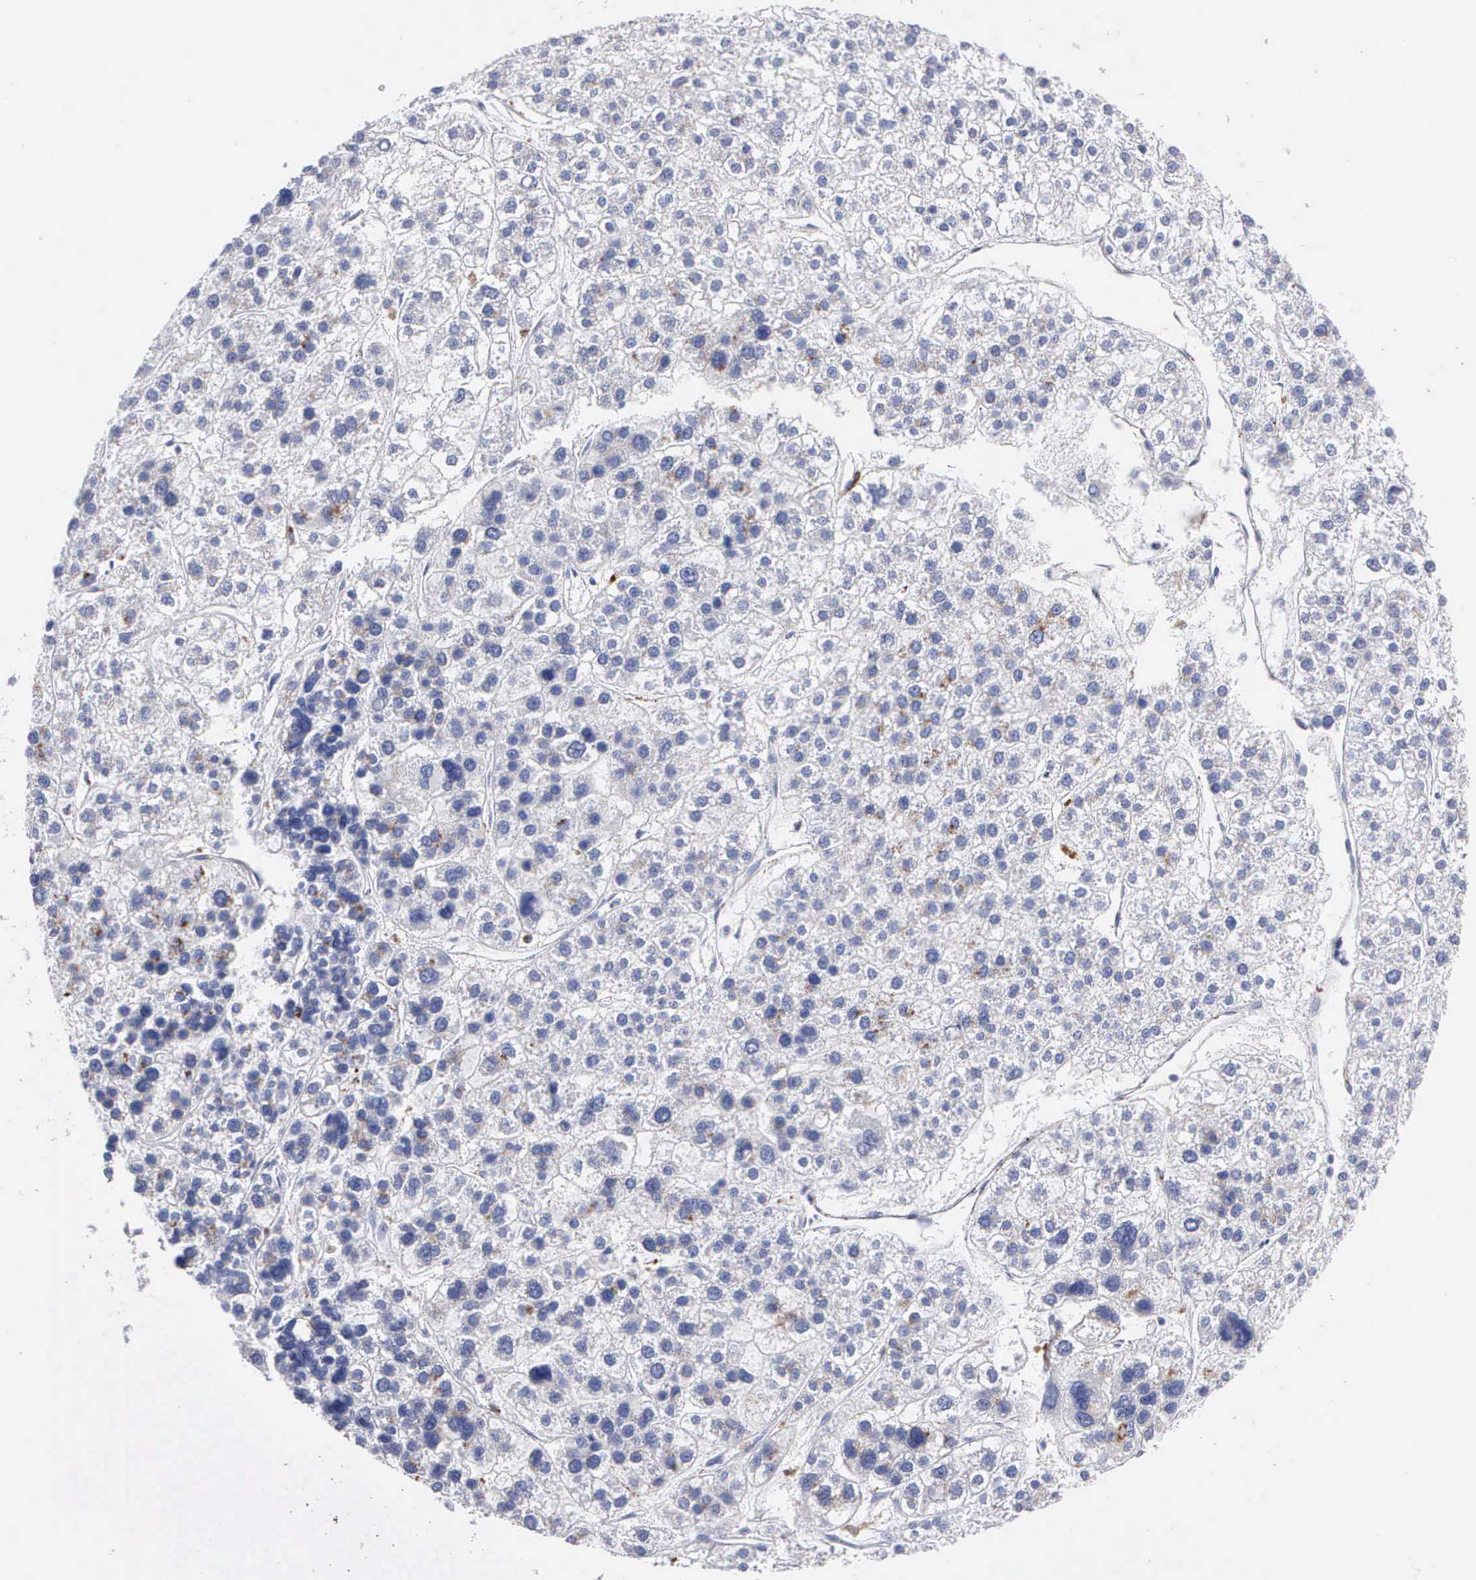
{"staining": {"intensity": "negative", "quantity": "none", "location": "none"}, "tissue": "liver cancer", "cell_type": "Tumor cells", "image_type": "cancer", "snomed": [{"axis": "morphology", "description": "Carcinoma, Hepatocellular, NOS"}, {"axis": "topography", "description": "Liver"}], "caption": "A high-resolution histopathology image shows immunohistochemistry staining of liver cancer, which reveals no significant expression in tumor cells.", "gene": "CTSL", "patient": {"sex": "female", "age": 85}}